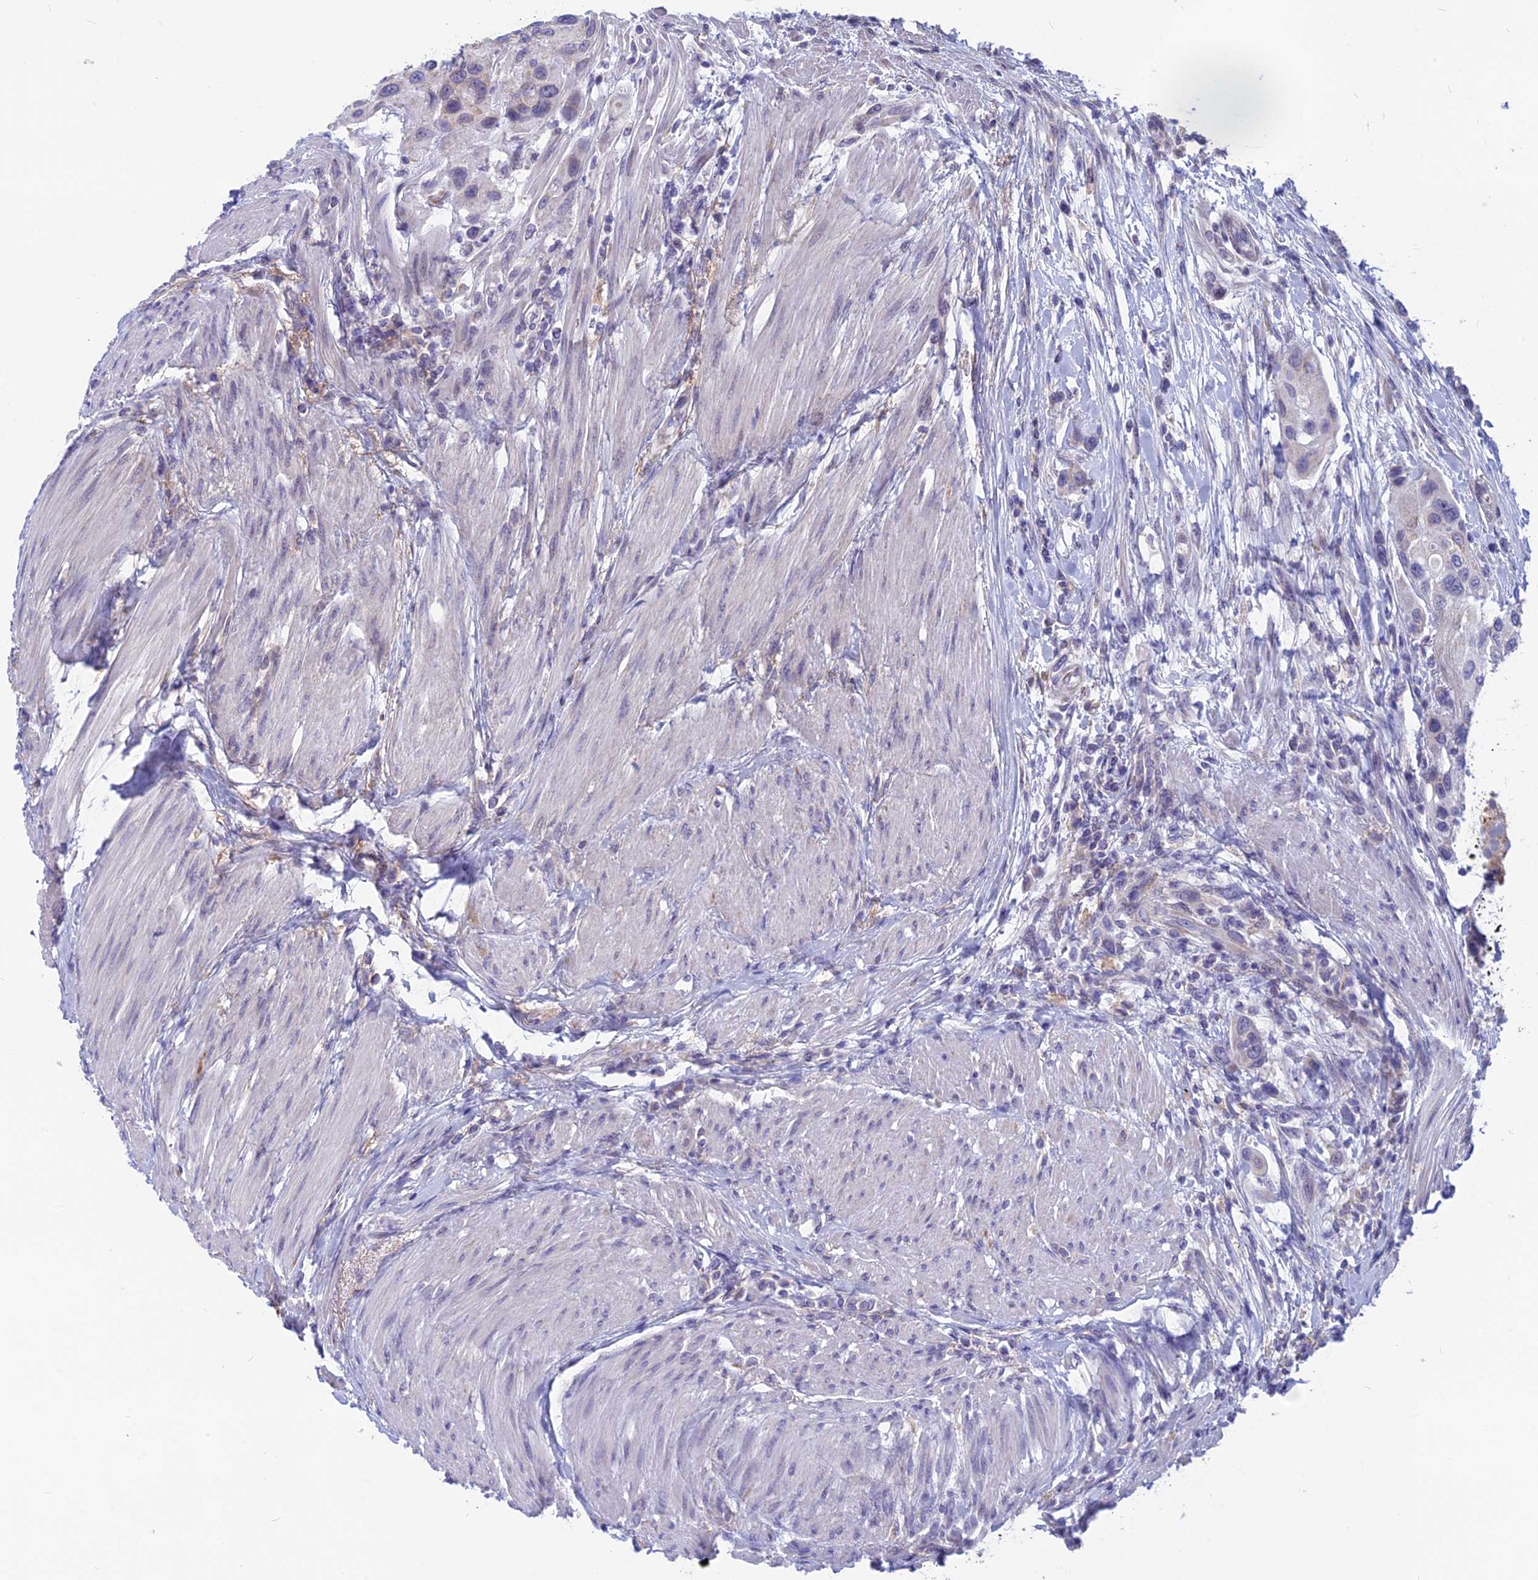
{"staining": {"intensity": "negative", "quantity": "none", "location": "none"}, "tissue": "urothelial cancer", "cell_type": "Tumor cells", "image_type": "cancer", "snomed": [{"axis": "morphology", "description": "Normal tissue, NOS"}, {"axis": "morphology", "description": "Urothelial carcinoma, High grade"}, {"axis": "topography", "description": "Vascular tissue"}, {"axis": "topography", "description": "Urinary bladder"}], "caption": "Immunohistochemistry (IHC) photomicrograph of neoplastic tissue: human high-grade urothelial carcinoma stained with DAB (3,3'-diaminobenzidine) shows no significant protein expression in tumor cells.", "gene": "PLAC9", "patient": {"sex": "female", "age": 56}}